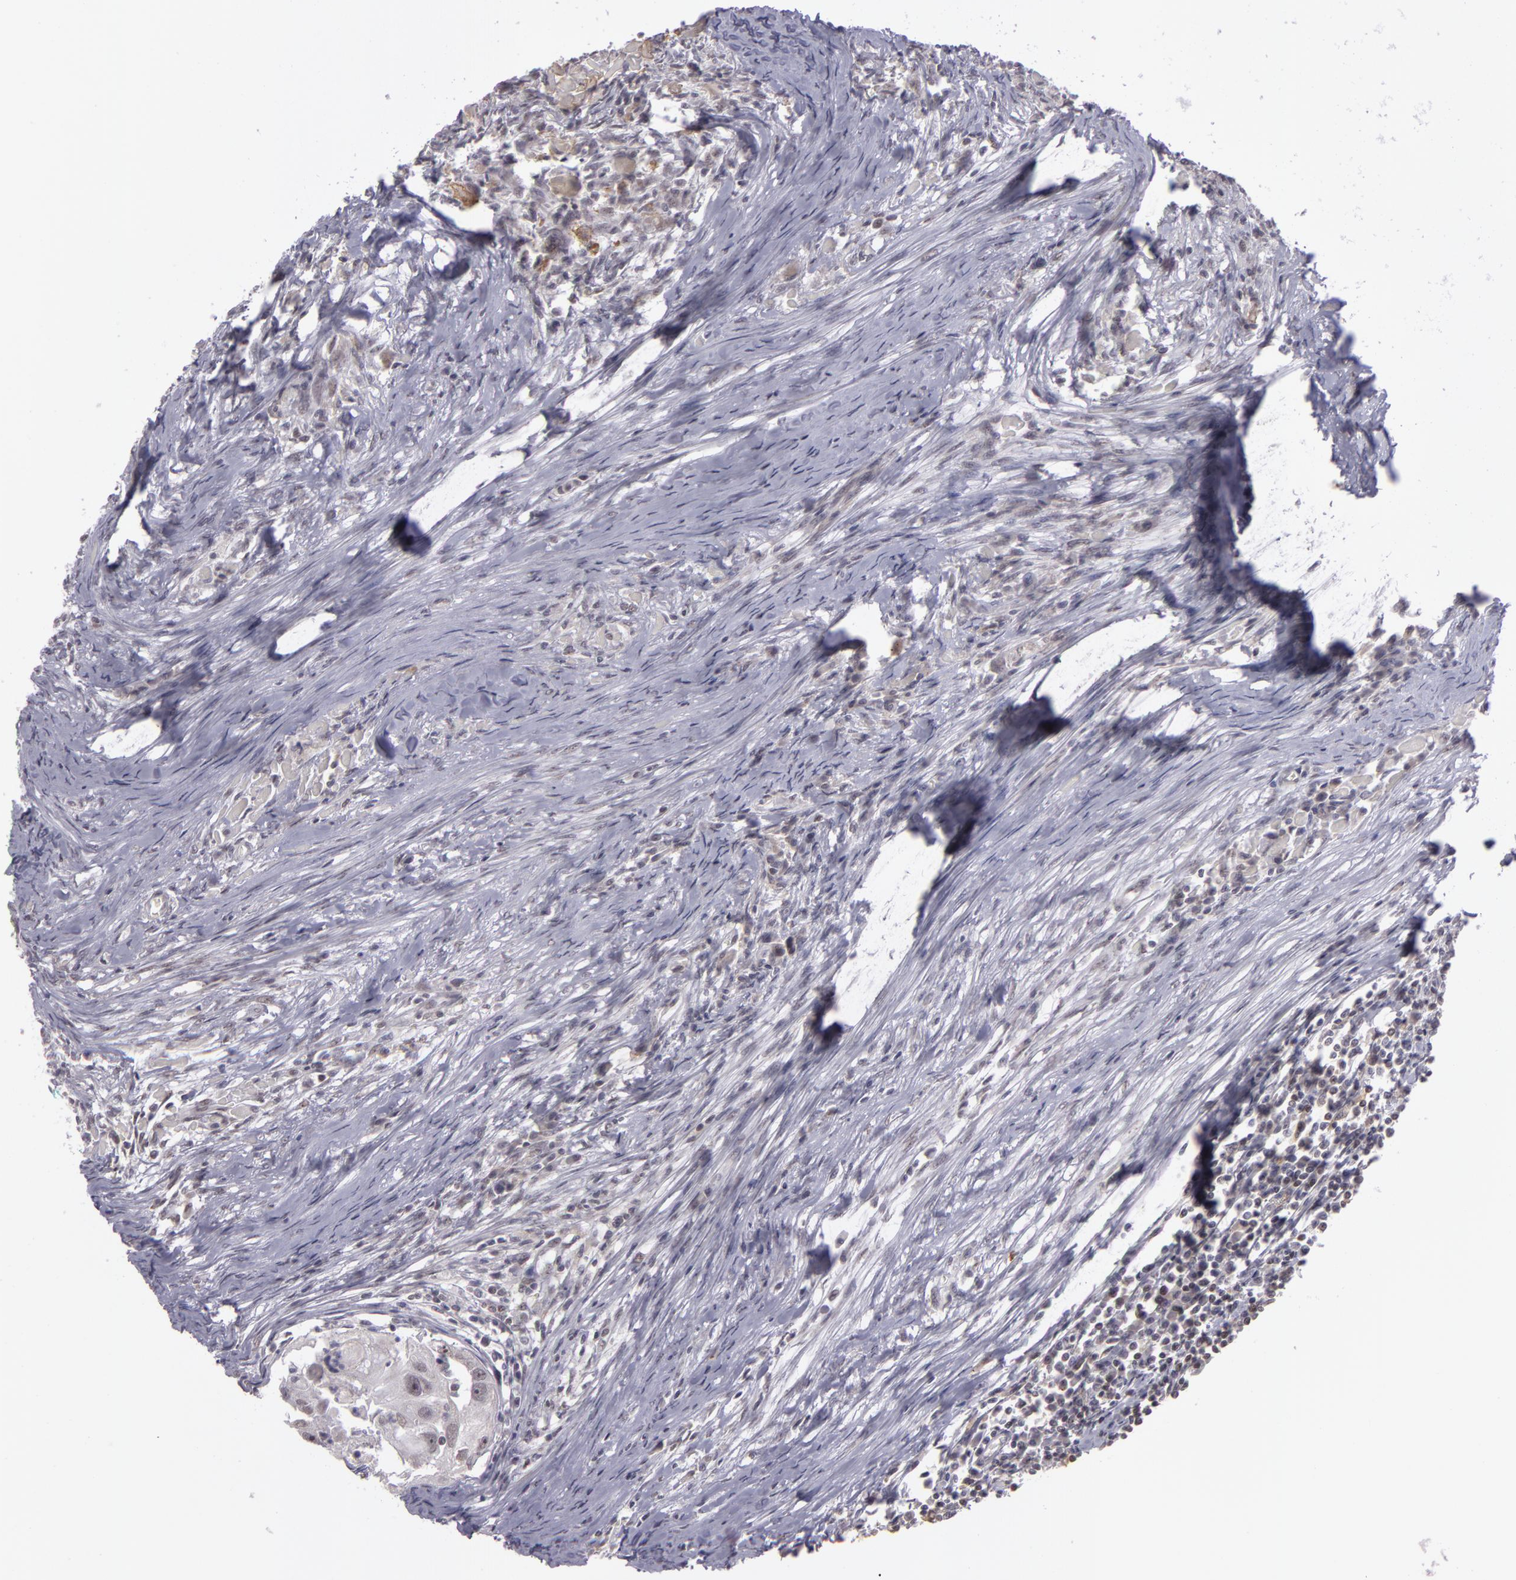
{"staining": {"intensity": "negative", "quantity": "none", "location": "none"}, "tissue": "head and neck cancer", "cell_type": "Tumor cells", "image_type": "cancer", "snomed": [{"axis": "morphology", "description": "Squamous cell carcinoma, NOS"}, {"axis": "topography", "description": "Head-Neck"}], "caption": "Micrograph shows no protein expression in tumor cells of head and neck squamous cell carcinoma tissue.", "gene": "RRP7A", "patient": {"sex": "male", "age": 64}}